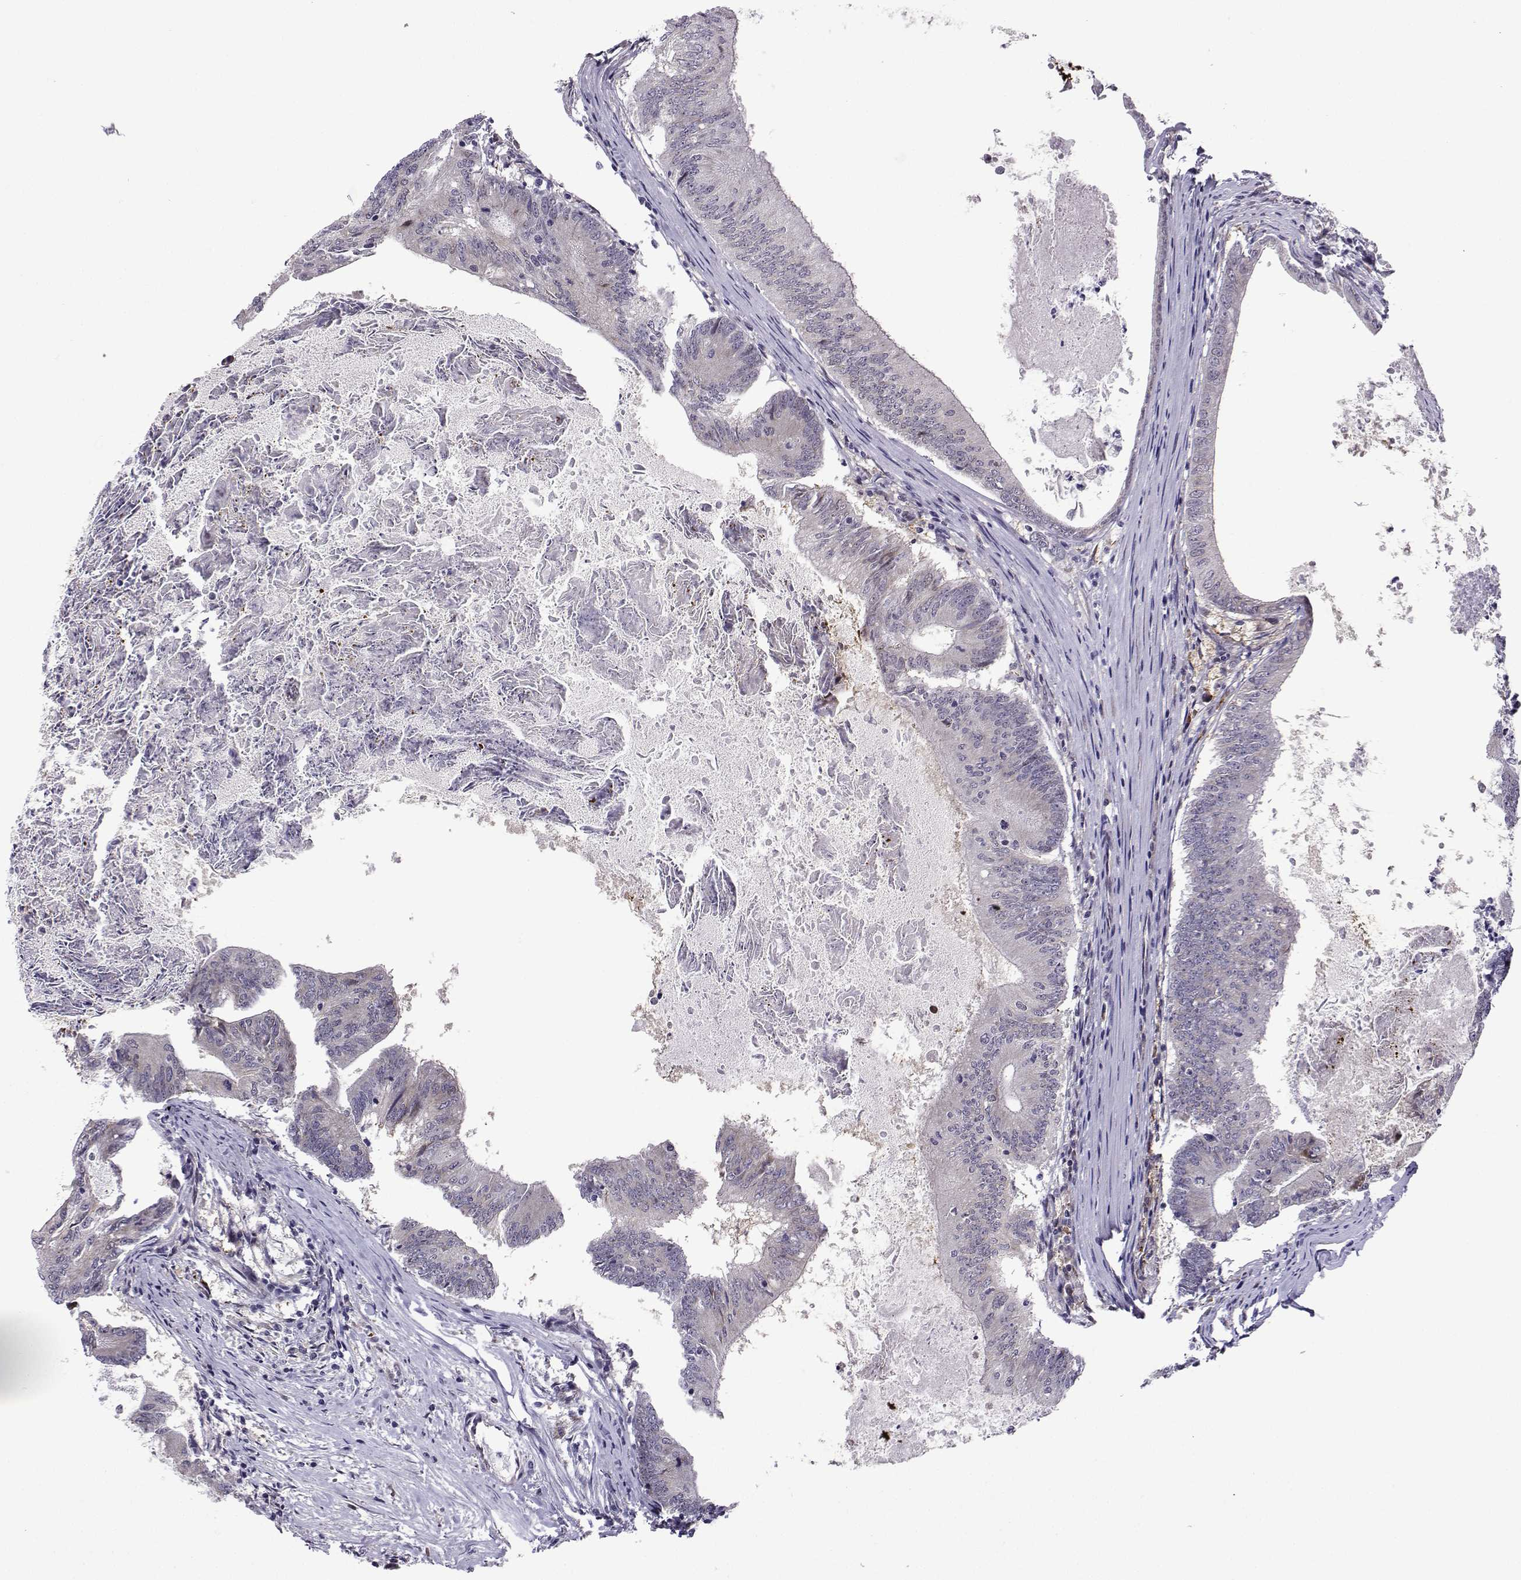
{"staining": {"intensity": "negative", "quantity": "none", "location": "none"}, "tissue": "colorectal cancer", "cell_type": "Tumor cells", "image_type": "cancer", "snomed": [{"axis": "morphology", "description": "Adenocarcinoma, NOS"}, {"axis": "topography", "description": "Colon"}], "caption": "DAB immunohistochemical staining of human colorectal cancer (adenocarcinoma) reveals no significant expression in tumor cells.", "gene": "FGF3", "patient": {"sex": "female", "age": 70}}